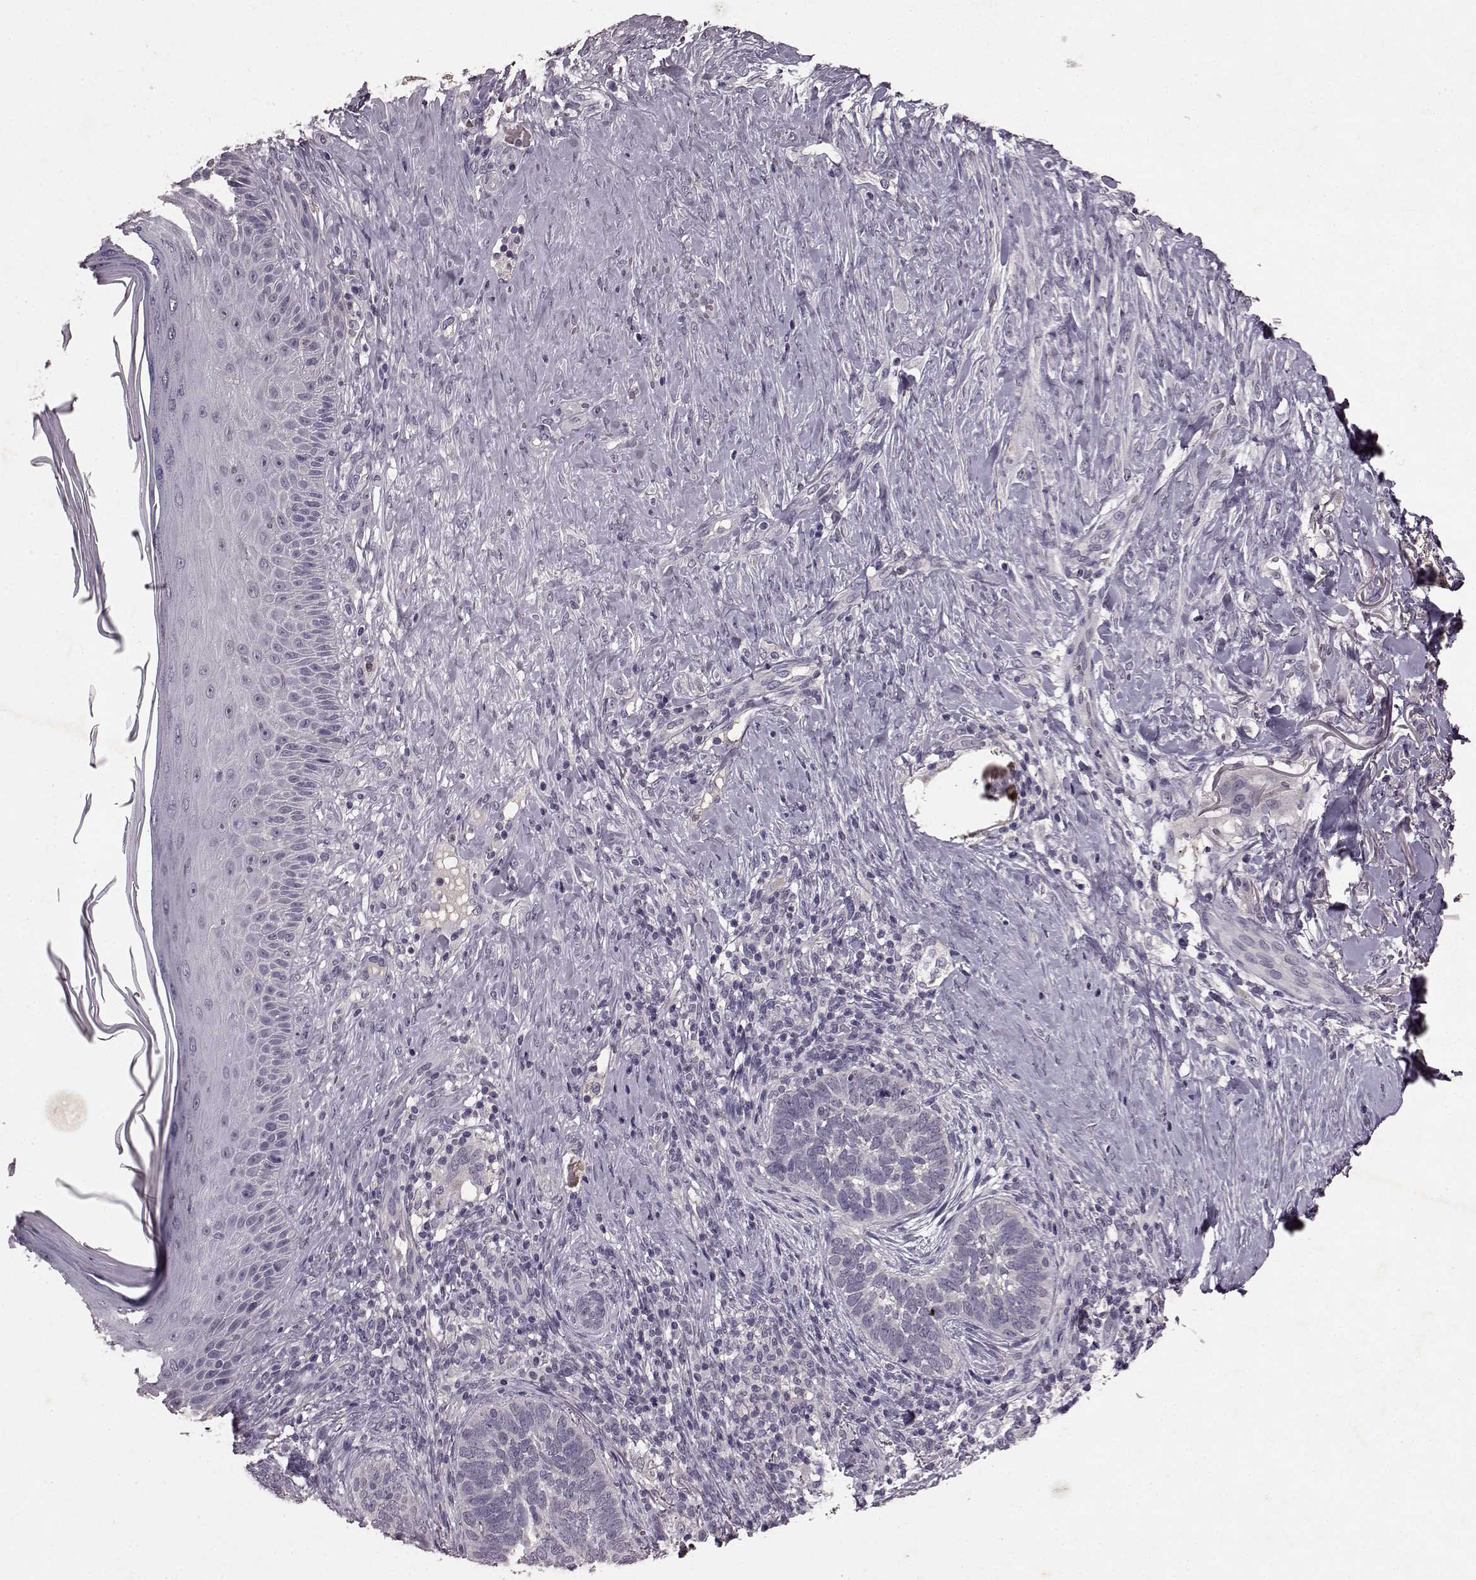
{"staining": {"intensity": "negative", "quantity": "none", "location": "none"}, "tissue": "skin cancer", "cell_type": "Tumor cells", "image_type": "cancer", "snomed": [{"axis": "morphology", "description": "Normal tissue, NOS"}, {"axis": "morphology", "description": "Basal cell carcinoma"}, {"axis": "topography", "description": "Skin"}], "caption": "A micrograph of skin cancer (basal cell carcinoma) stained for a protein demonstrates no brown staining in tumor cells.", "gene": "FRRS1L", "patient": {"sex": "male", "age": 46}}